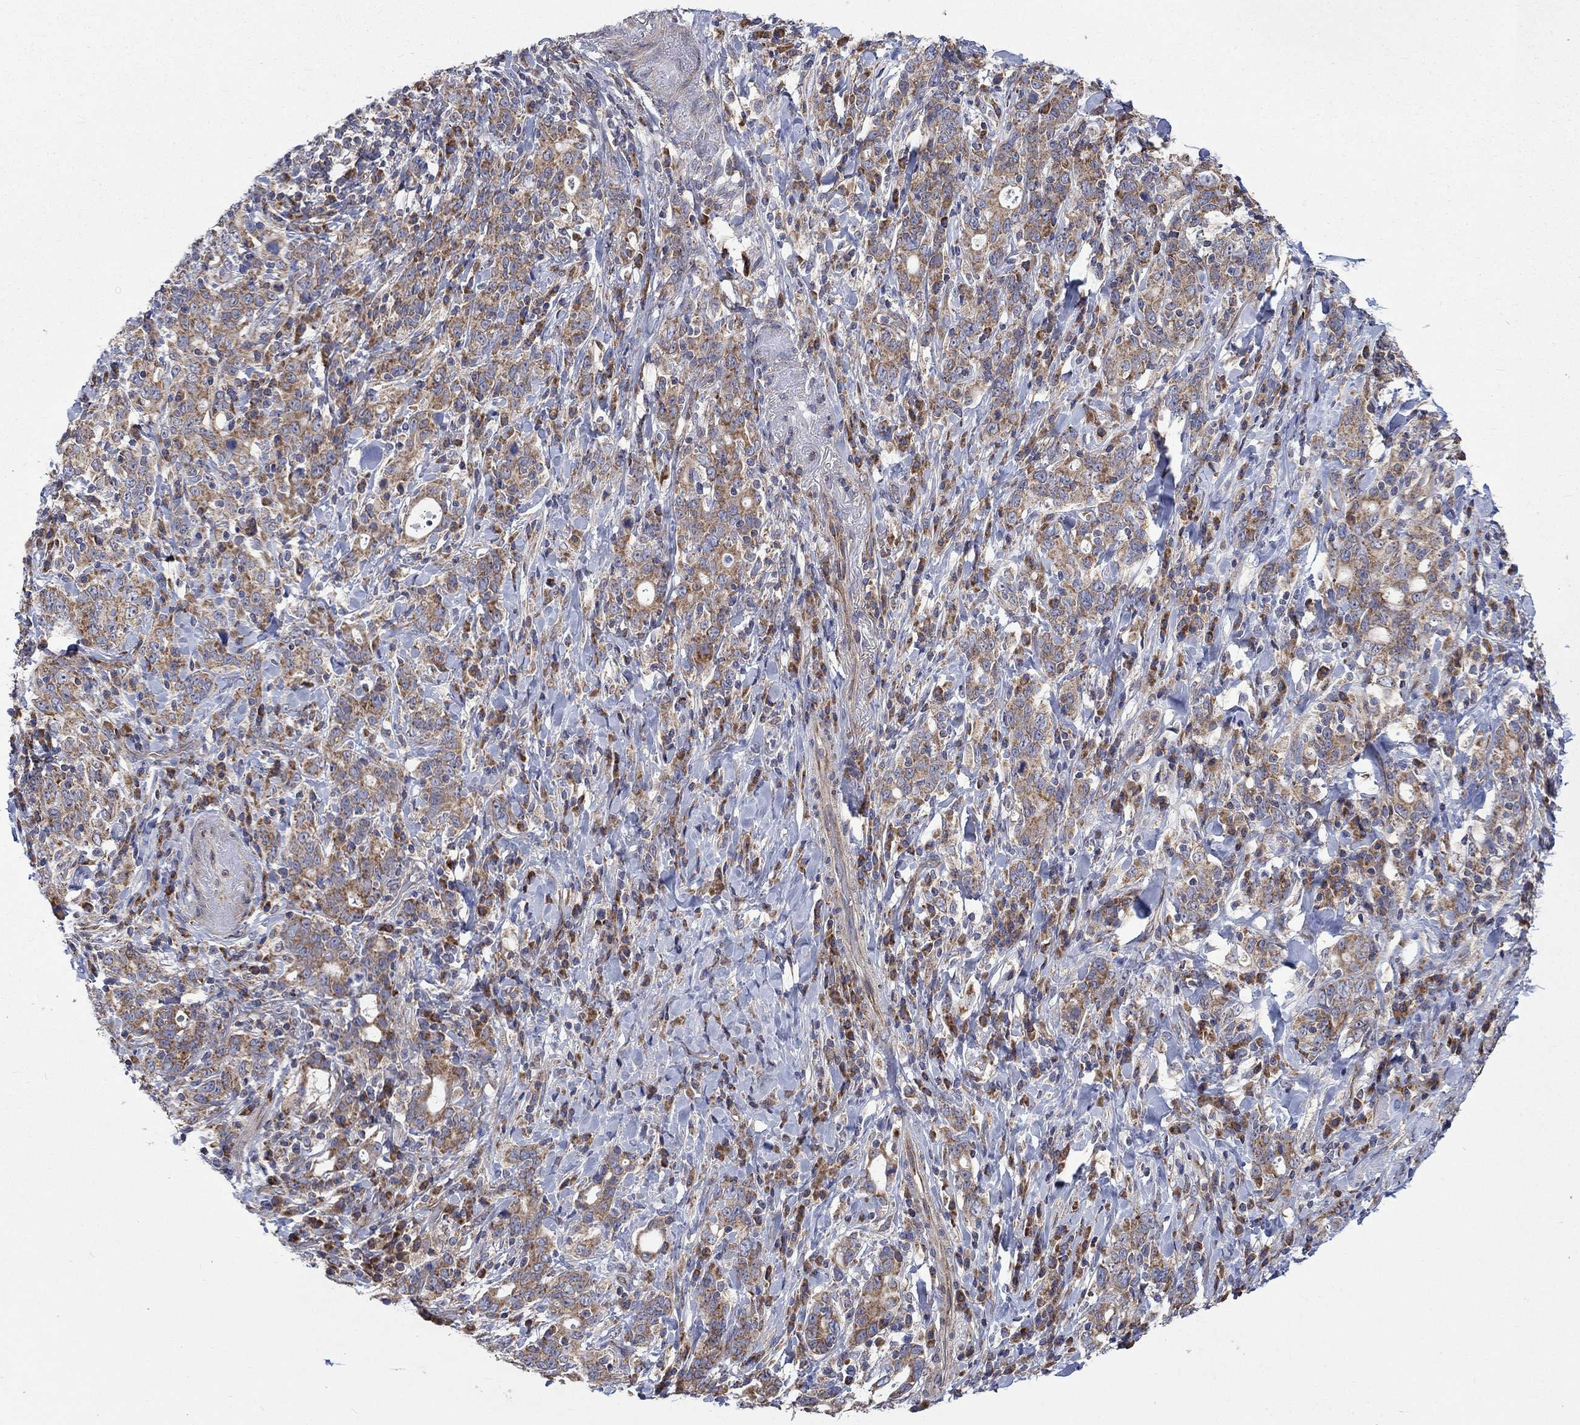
{"staining": {"intensity": "moderate", "quantity": "25%-75%", "location": "cytoplasmic/membranous"}, "tissue": "stomach cancer", "cell_type": "Tumor cells", "image_type": "cancer", "snomed": [{"axis": "morphology", "description": "Adenocarcinoma, NOS"}, {"axis": "topography", "description": "Stomach"}], "caption": "Brown immunohistochemical staining in human stomach cancer (adenocarcinoma) shows moderate cytoplasmic/membranous expression in about 25%-75% of tumor cells.", "gene": "RPLP0", "patient": {"sex": "male", "age": 79}}